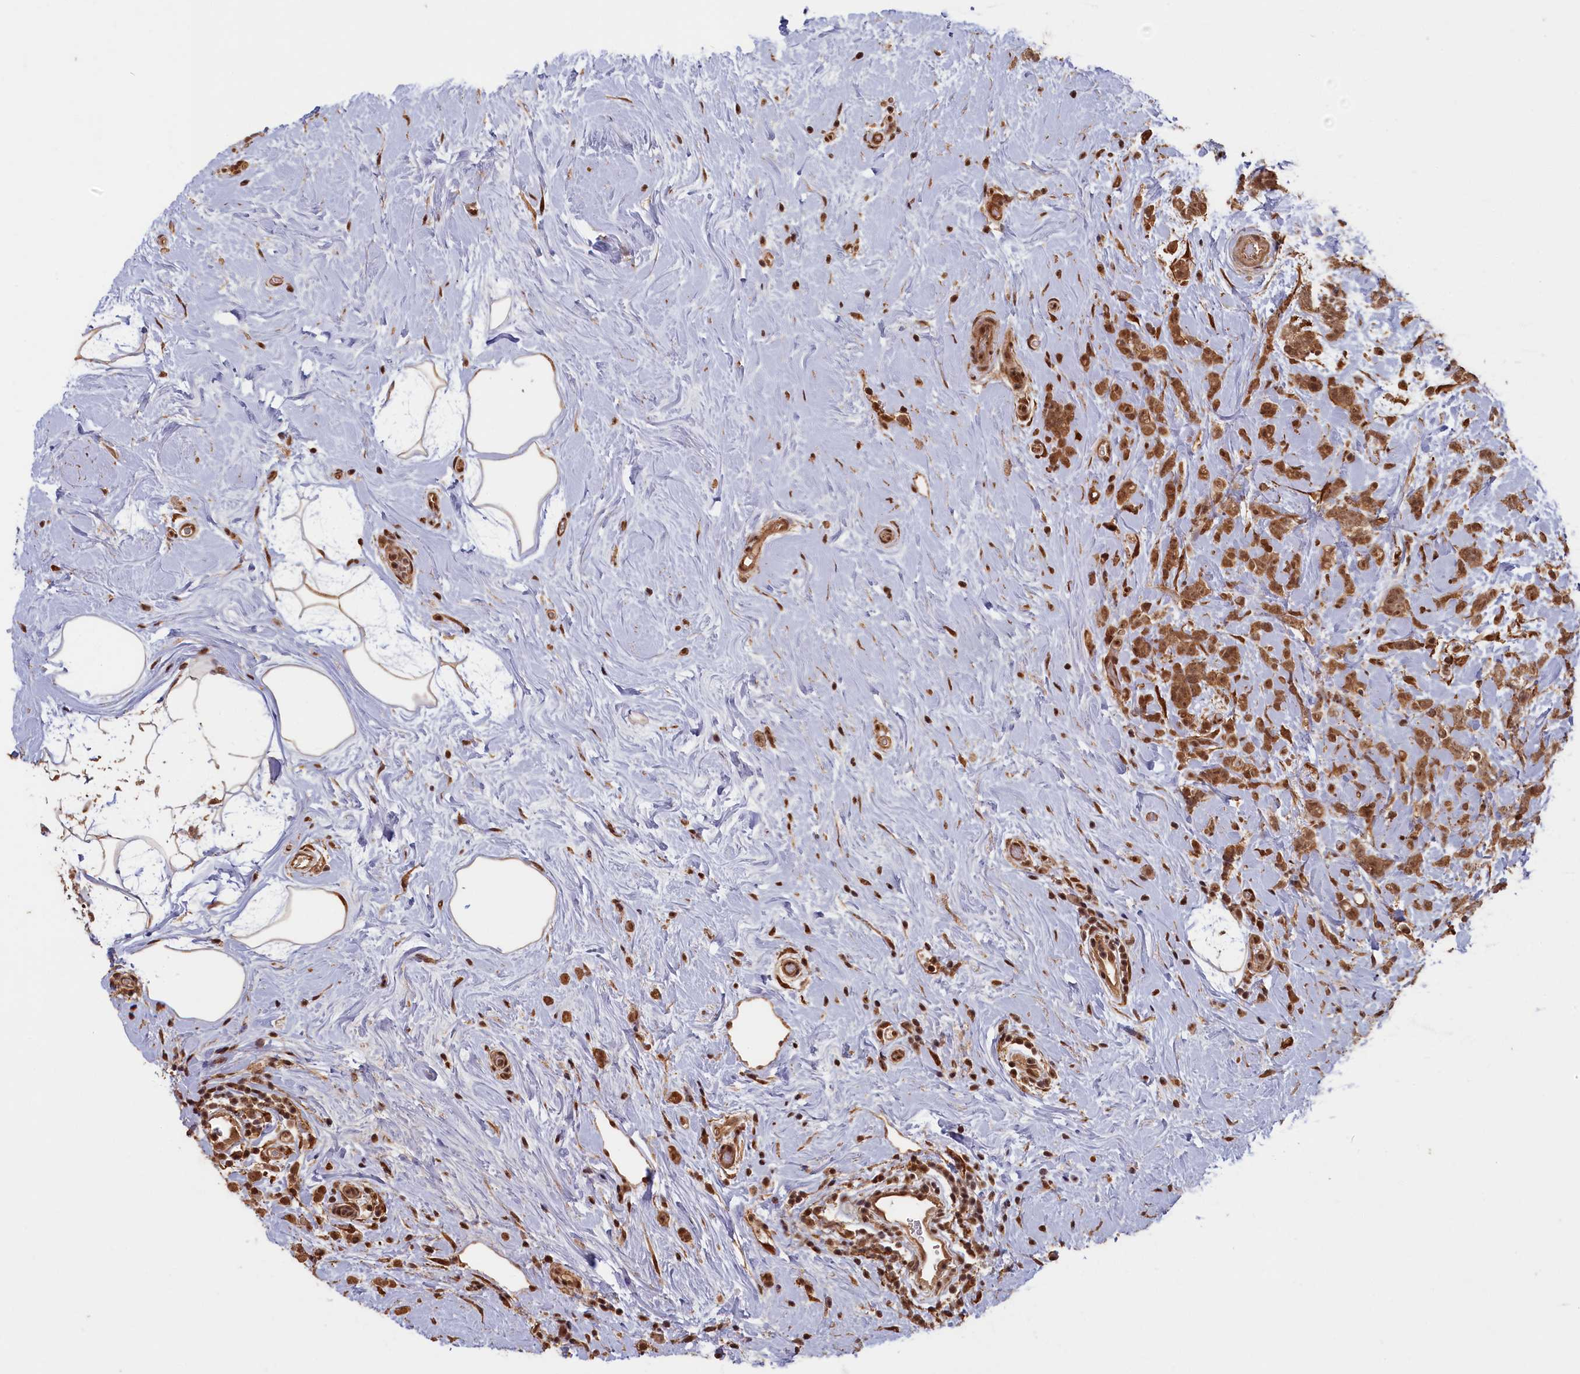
{"staining": {"intensity": "moderate", "quantity": ">75%", "location": "cytoplasmic/membranous,nuclear"}, "tissue": "breast cancer", "cell_type": "Tumor cells", "image_type": "cancer", "snomed": [{"axis": "morphology", "description": "Lobular carcinoma"}, {"axis": "topography", "description": "Breast"}], "caption": "There is medium levels of moderate cytoplasmic/membranous and nuclear positivity in tumor cells of breast cancer, as demonstrated by immunohistochemical staining (brown color).", "gene": "HIF3A", "patient": {"sex": "female", "age": 58}}